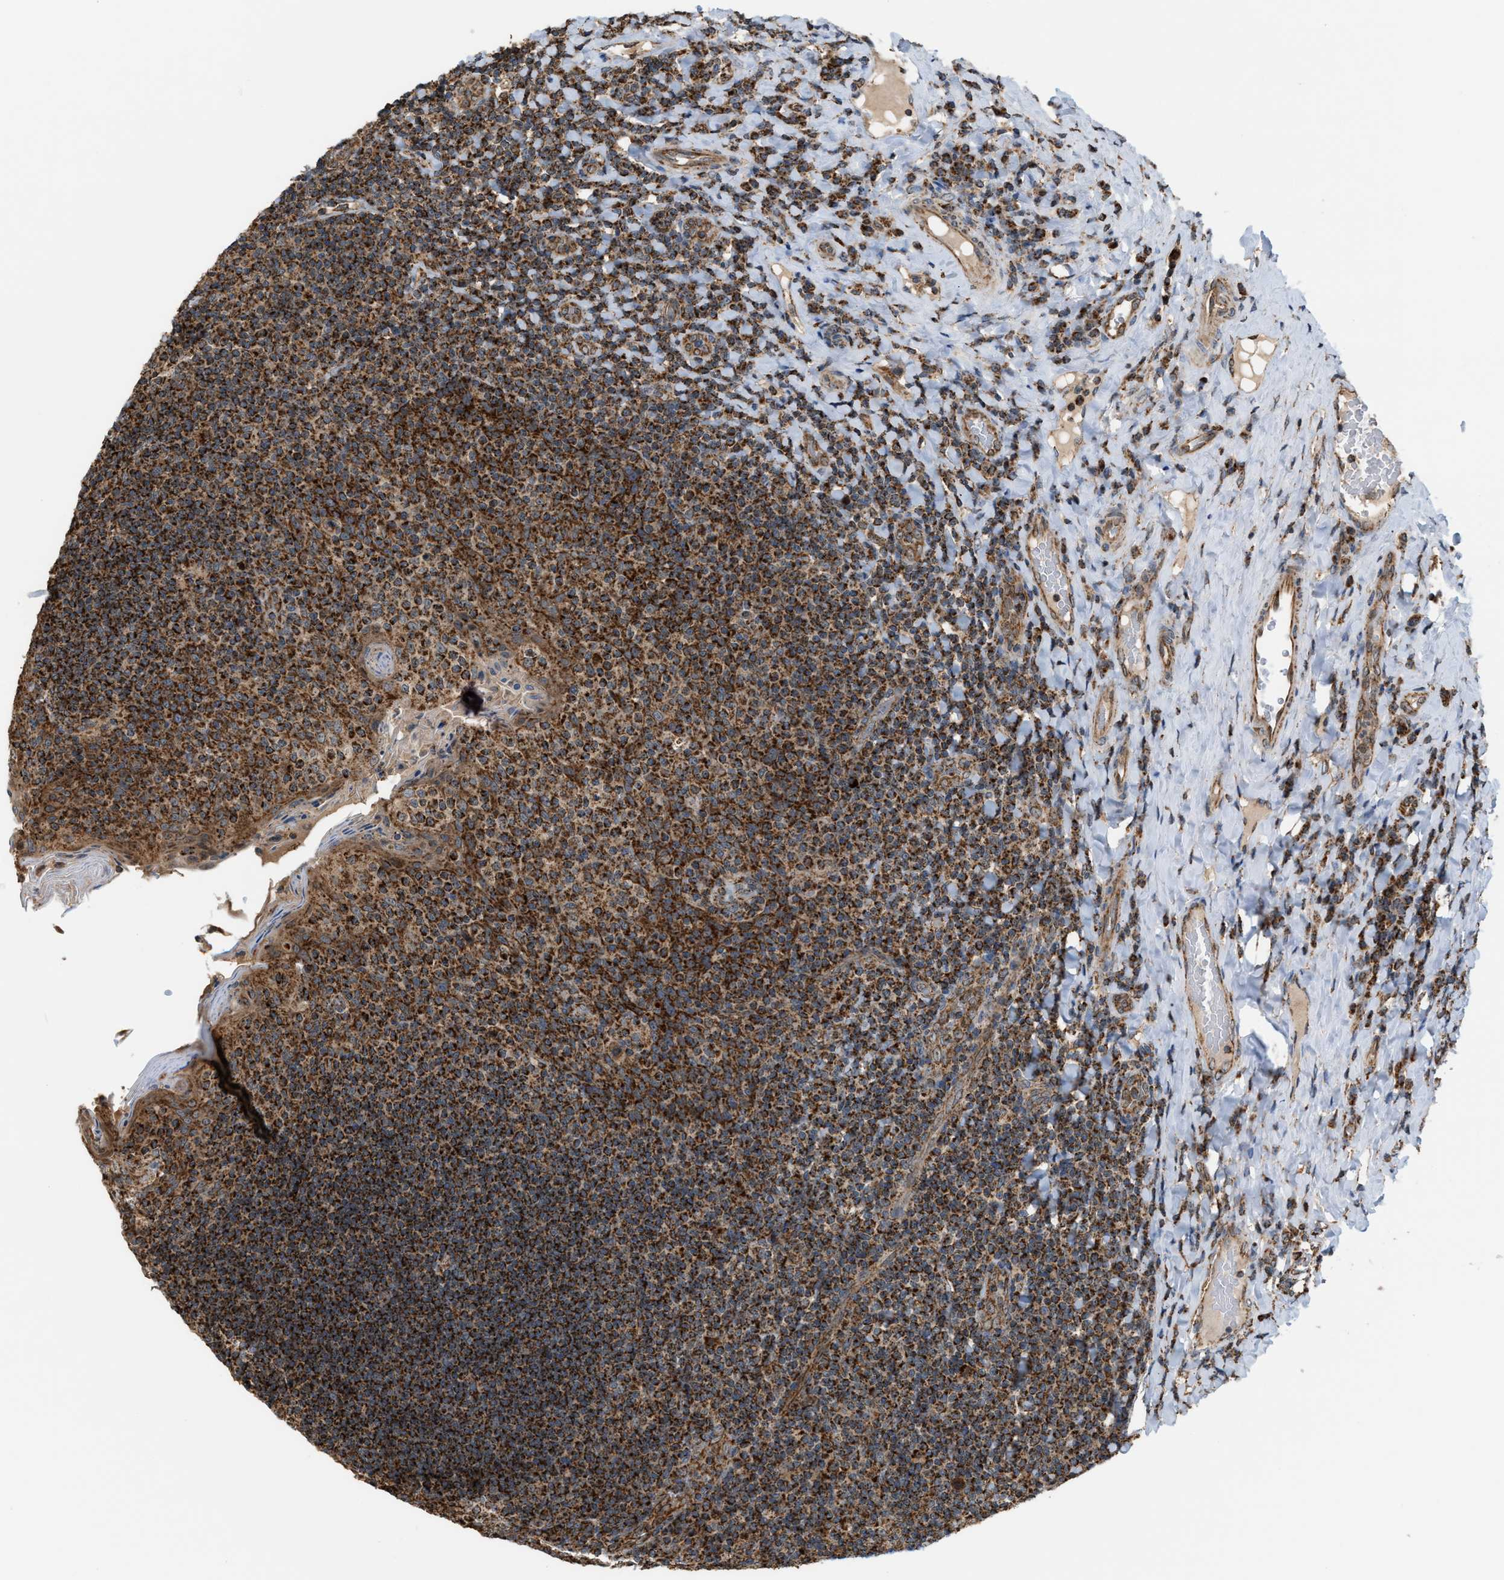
{"staining": {"intensity": "strong", "quantity": ">75%", "location": "cytoplasmic/membranous"}, "tissue": "tonsil", "cell_type": "Germinal center cells", "image_type": "normal", "snomed": [{"axis": "morphology", "description": "Normal tissue, NOS"}, {"axis": "topography", "description": "Tonsil"}], "caption": "About >75% of germinal center cells in unremarkable human tonsil reveal strong cytoplasmic/membranous protein staining as visualized by brown immunohistochemical staining.", "gene": "SGSM2", "patient": {"sex": "male", "age": 17}}